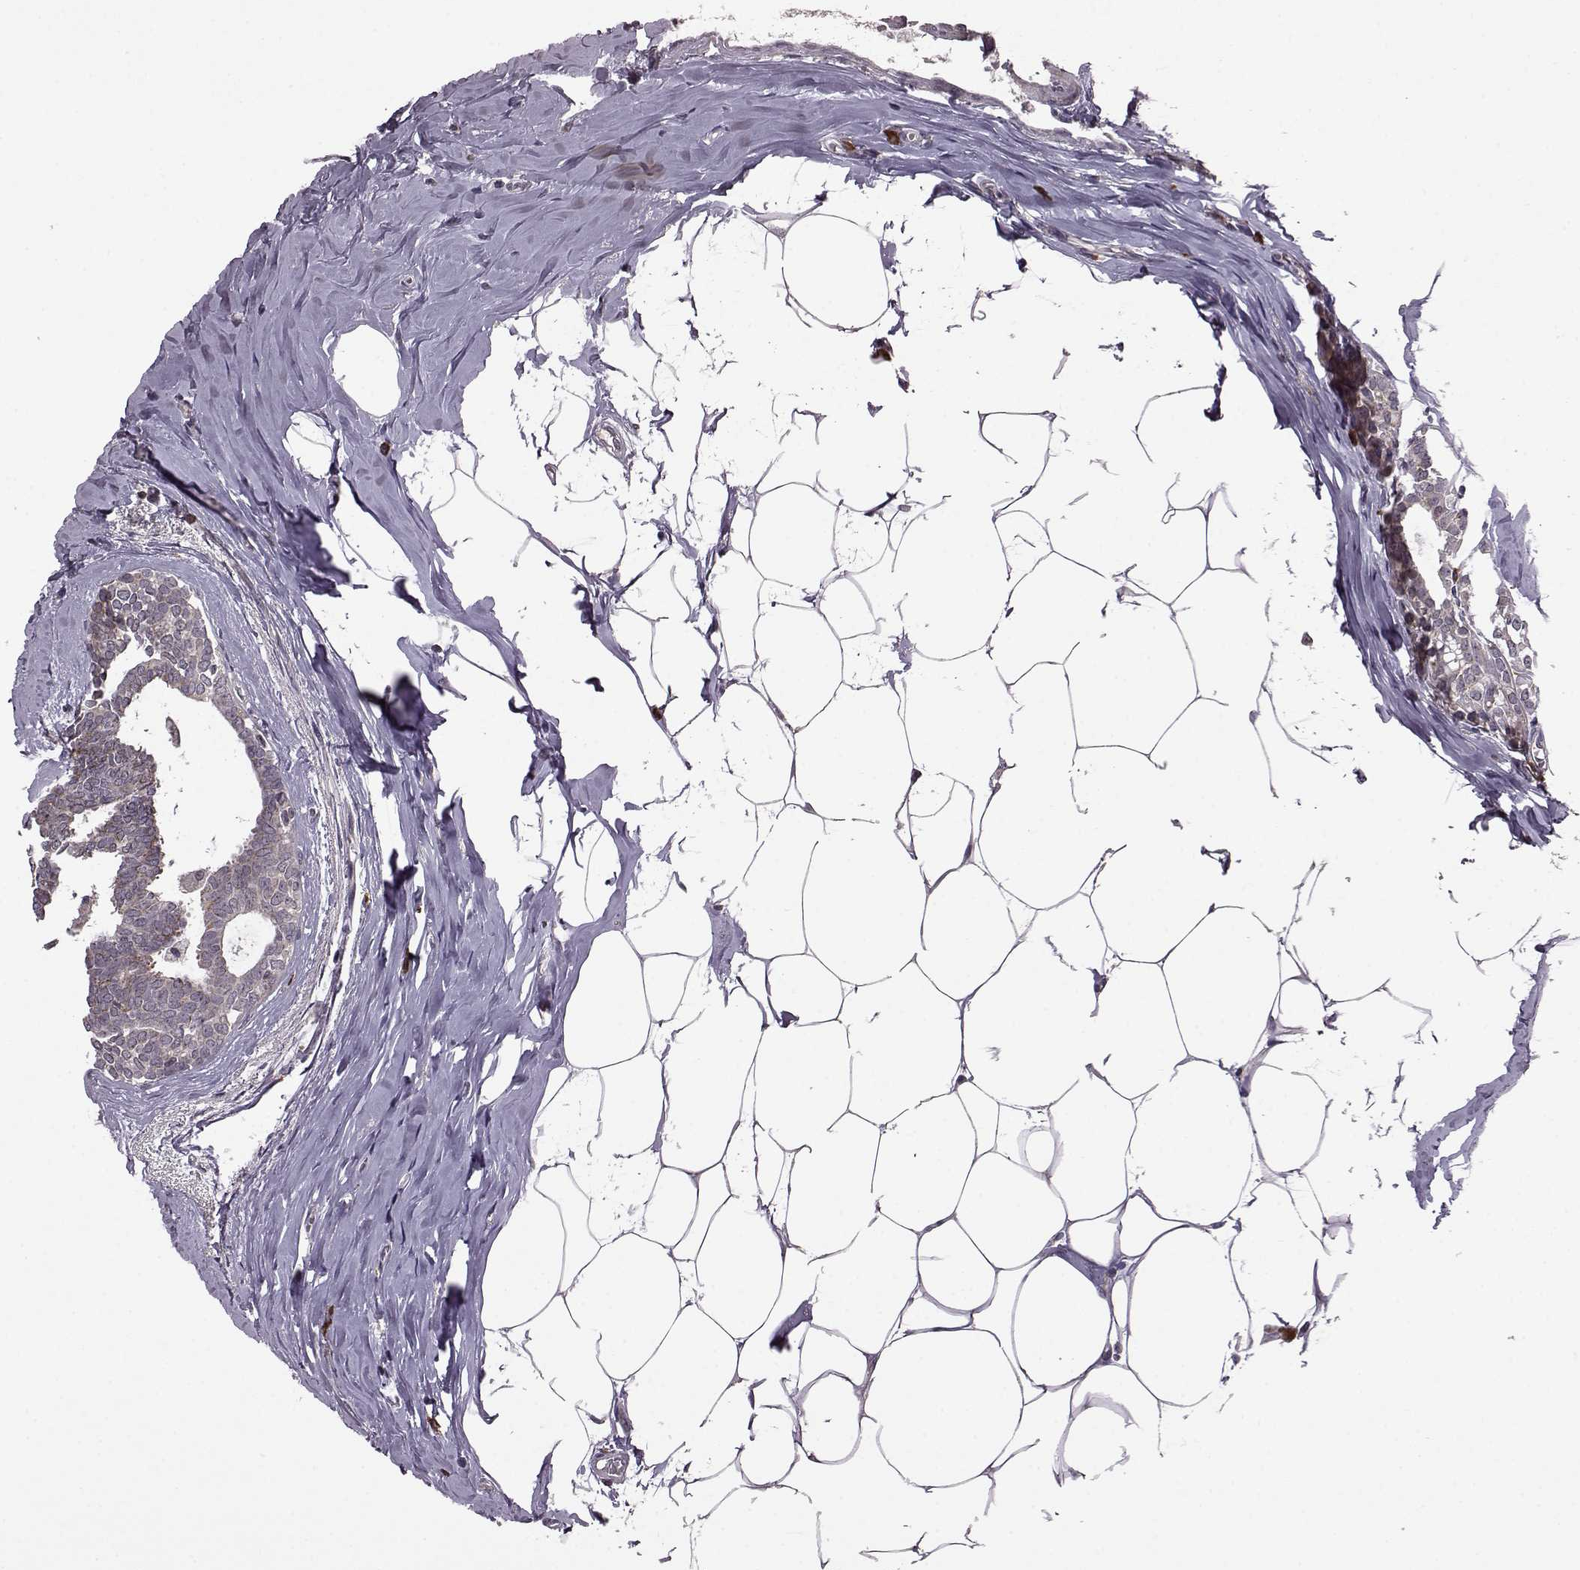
{"staining": {"intensity": "weak", "quantity": "25%-75%", "location": "cytoplasmic/membranous"}, "tissue": "breast cancer", "cell_type": "Tumor cells", "image_type": "cancer", "snomed": [{"axis": "morphology", "description": "Intraductal carcinoma, in situ"}, {"axis": "morphology", "description": "Duct carcinoma"}, {"axis": "morphology", "description": "Lobular carcinoma, in situ"}, {"axis": "topography", "description": "Breast"}], "caption": "Immunohistochemistry (DAB (3,3'-diaminobenzidine)) staining of breast cancer displays weak cytoplasmic/membranous protein expression in approximately 25%-75% of tumor cells.", "gene": "TRMU", "patient": {"sex": "female", "age": 44}}